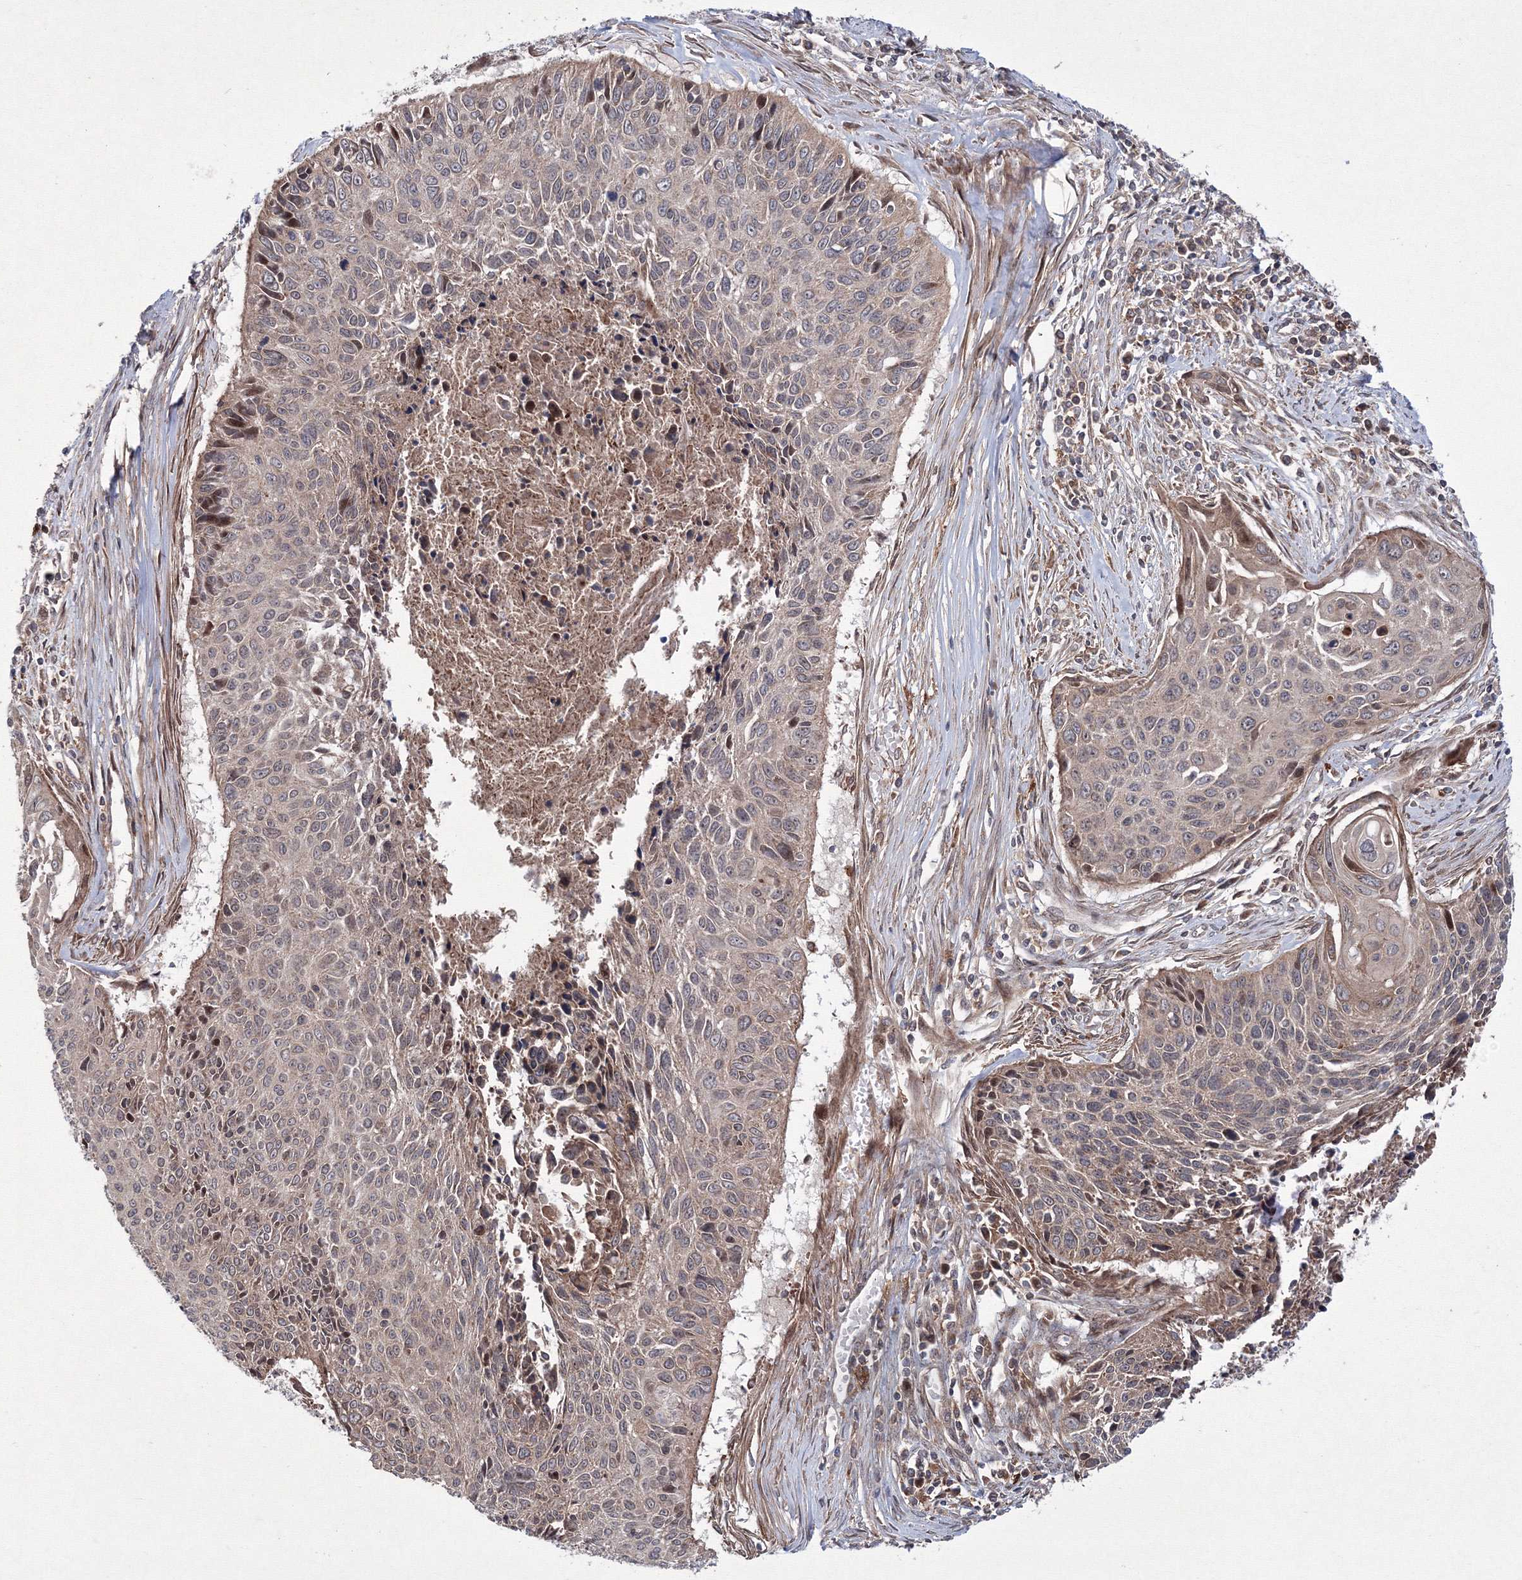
{"staining": {"intensity": "strong", "quantity": "<25%", "location": "nuclear"}, "tissue": "cervical cancer", "cell_type": "Tumor cells", "image_type": "cancer", "snomed": [{"axis": "morphology", "description": "Squamous cell carcinoma, NOS"}, {"axis": "topography", "description": "Cervix"}], "caption": "Human cervical cancer (squamous cell carcinoma) stained with a brown dye reveals strong nuclear positive expression in approximately <25% of tumor cells.", "gene": "RANBP3L", "patient": {"sex": "female", "age": 55}}